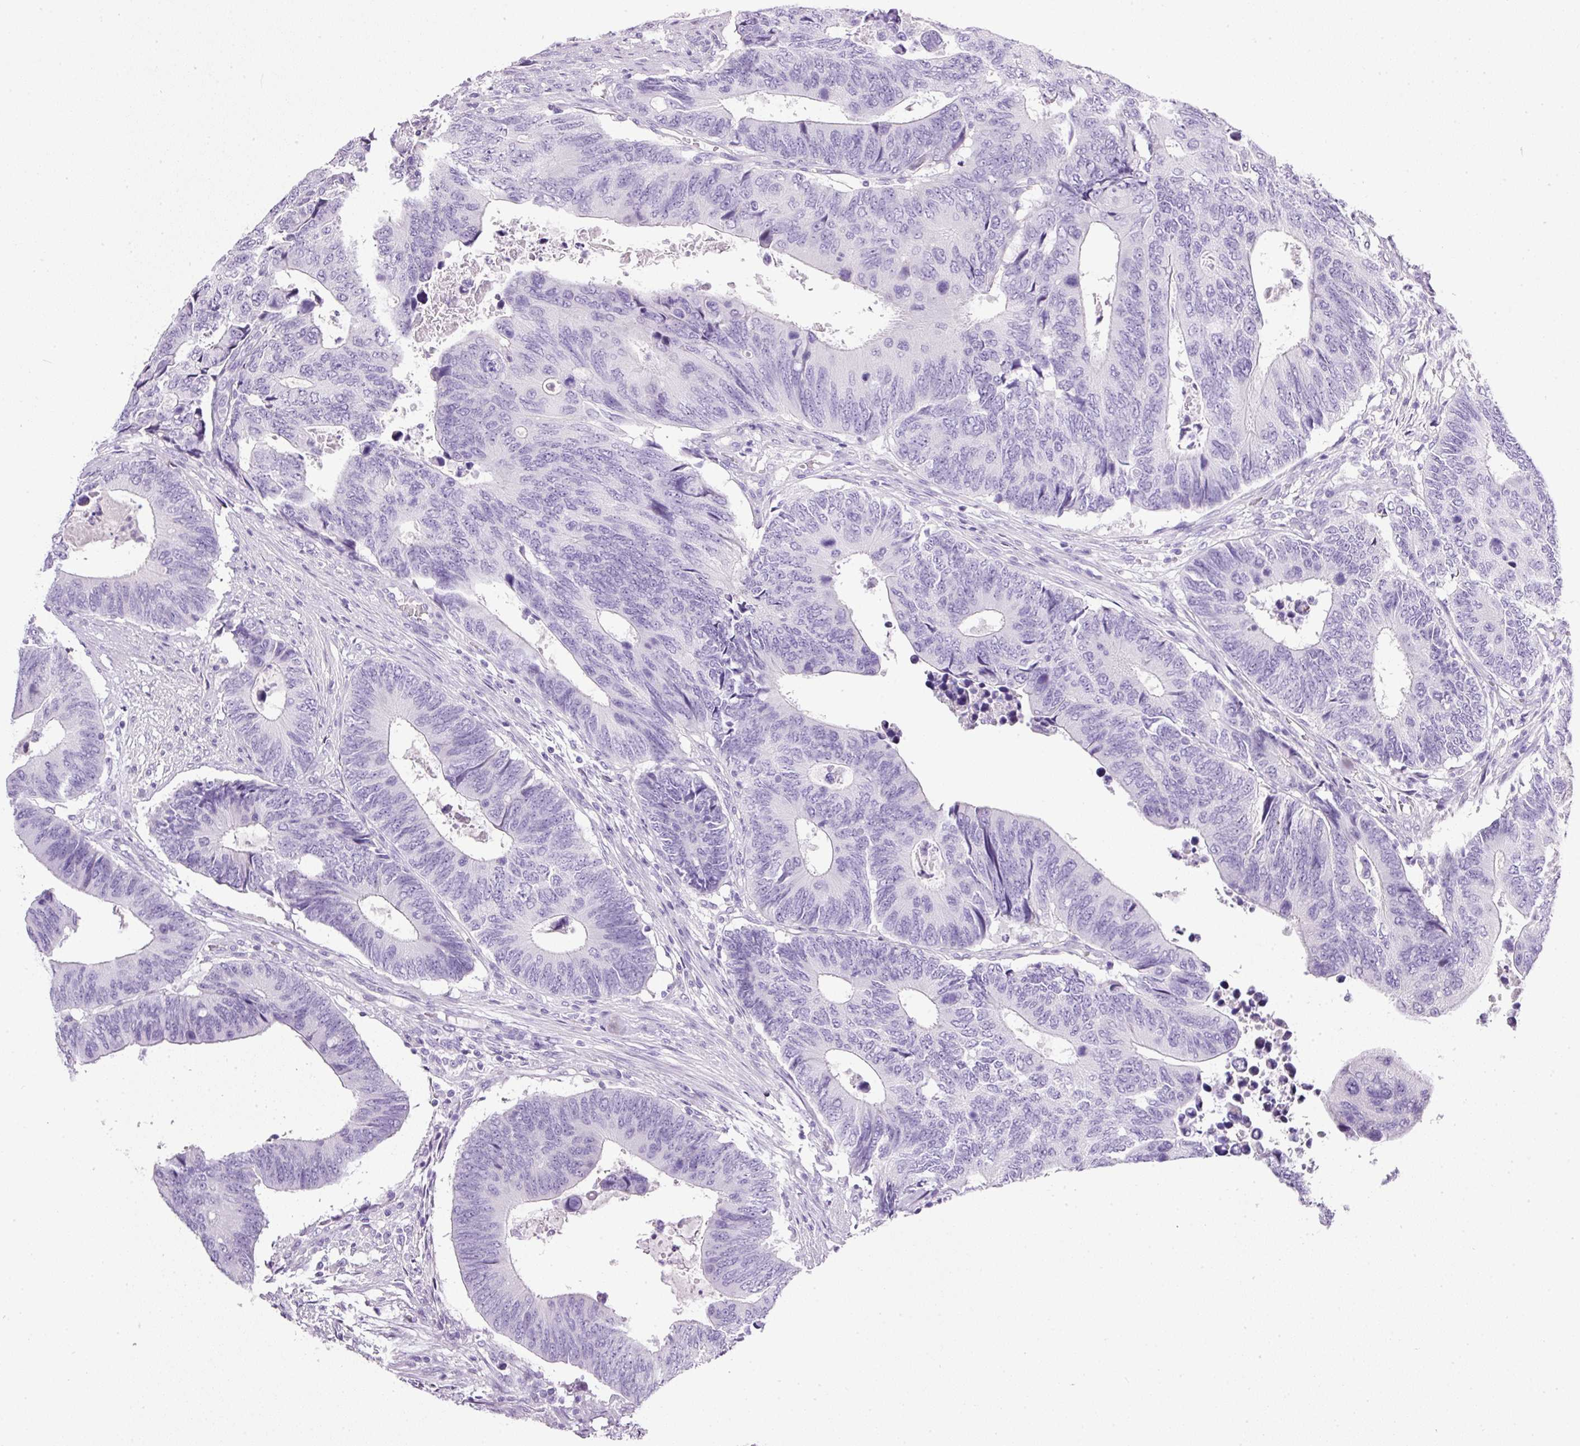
{"staining": {"intensity": "negative", "quantity": "none", "location": "none"}, "tissue": "colorectal cancer", "cell_type": "Tumor cells", "image_type": "cancer", "snomed": [{"axis": "morphology", "description": "Adenocarcinoma, NOS"}, {"axis": "topography", "description": "Colon"}], "caption": "A high-resolution image shows immunohistochemistry (IHC) staining of colorectal cancer (adenocarcinoma), which demonstrates no significant expression in tumor cells.", "gene": "BSND", "patient": {"sex": "male", "age": 87}}